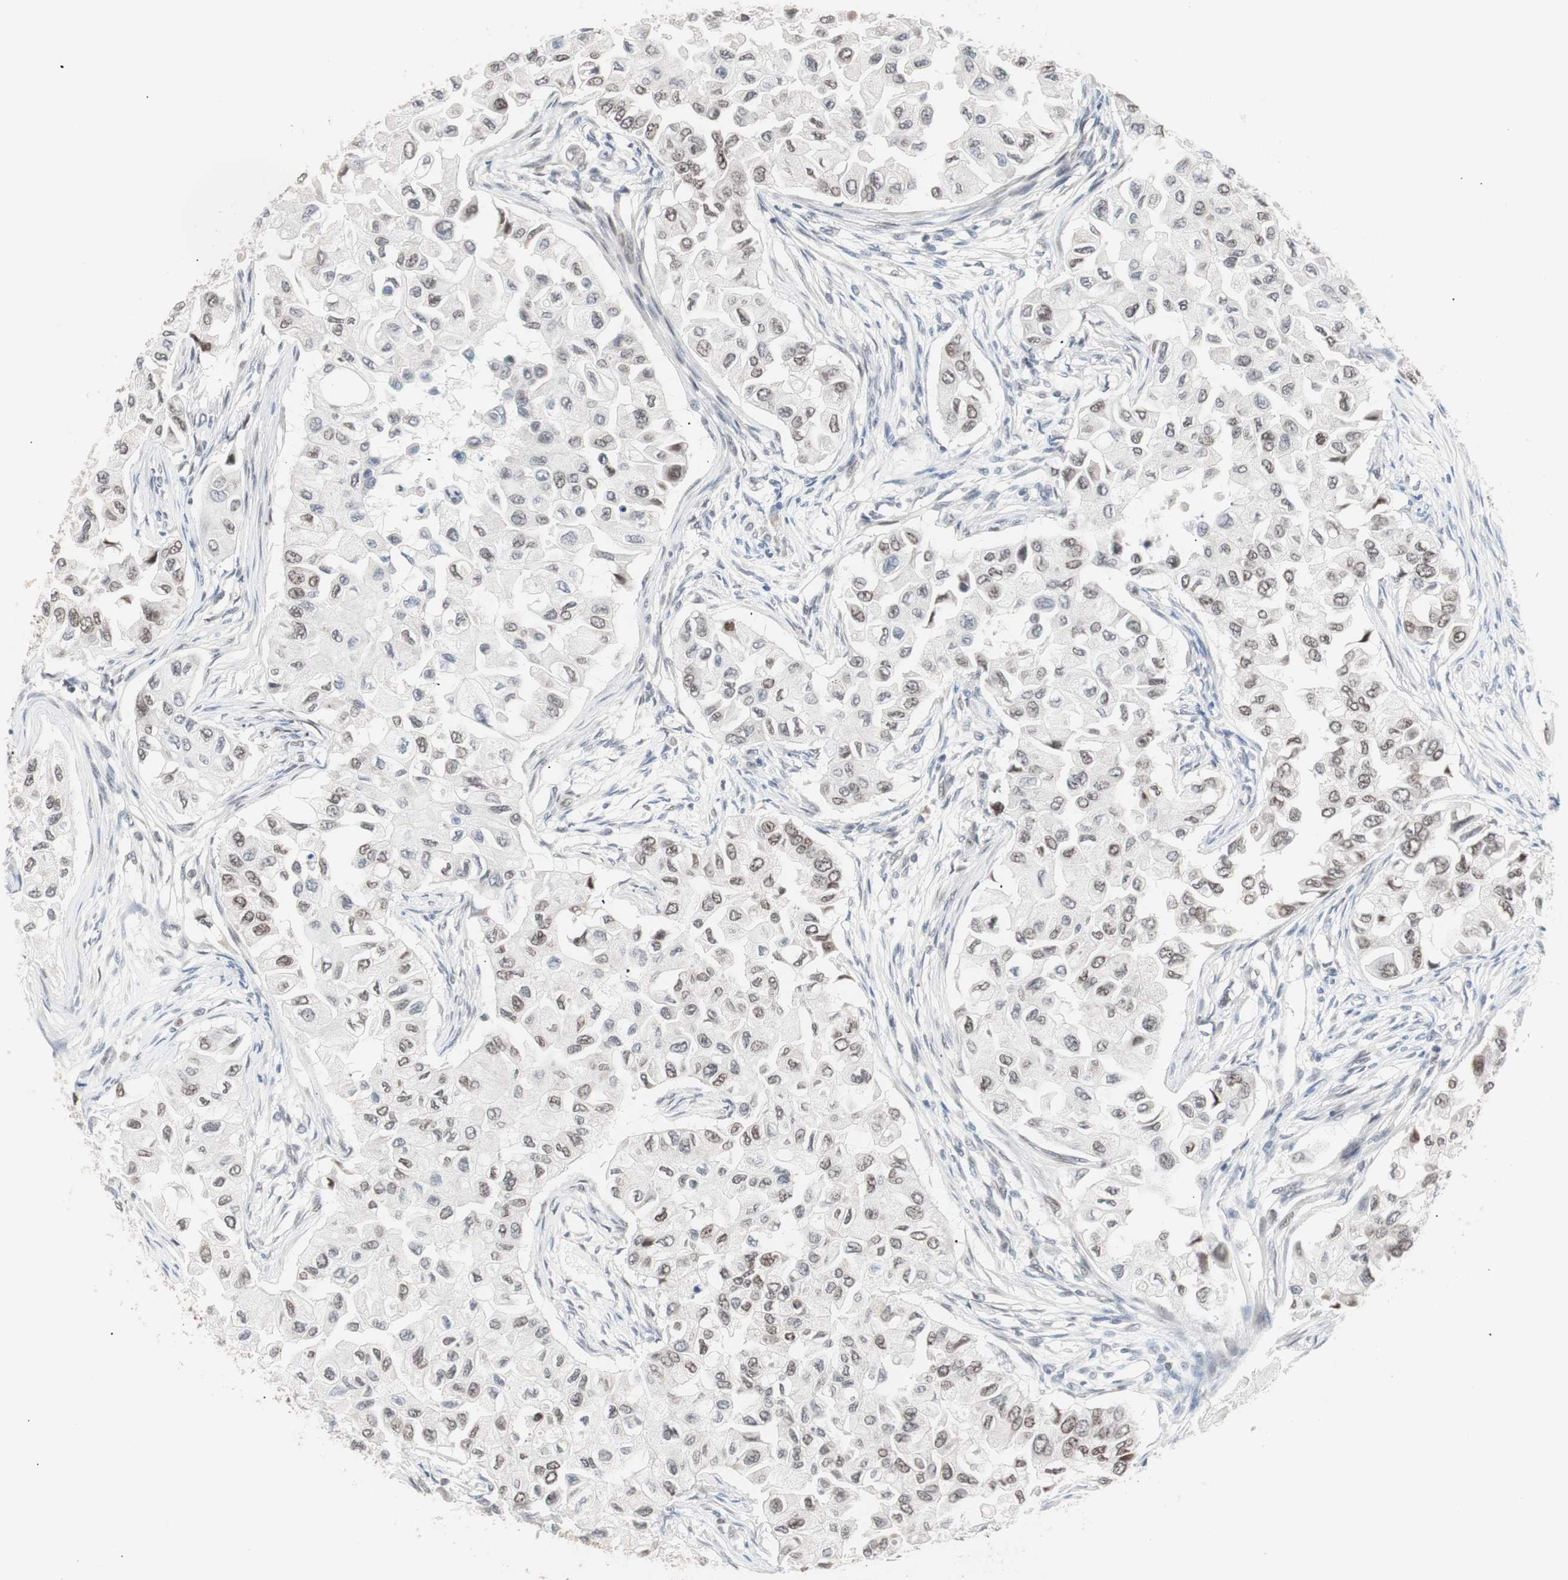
{"staining": {"intensity": "weak", "quantity": "25%-75%", "location": "nuclear"}, "tissue": "breast cancer", "cell_type": "Tumor cells", "image_type": "cancer", "snomed": [{"axis": "morphology", "description": "Normal tissue, NOS"}, {"axis": "morphology", "description": "Duct carcinoma"}, {"axis": "topography", "description": "Breast"}], "caption": "A brown stain highlights weak nuclear expression of a protein in human infiltrating ductal carcinoma (breast) tumor cells.", "gene": "LIG3", "patient": {"sex": "female", "age": 49}}